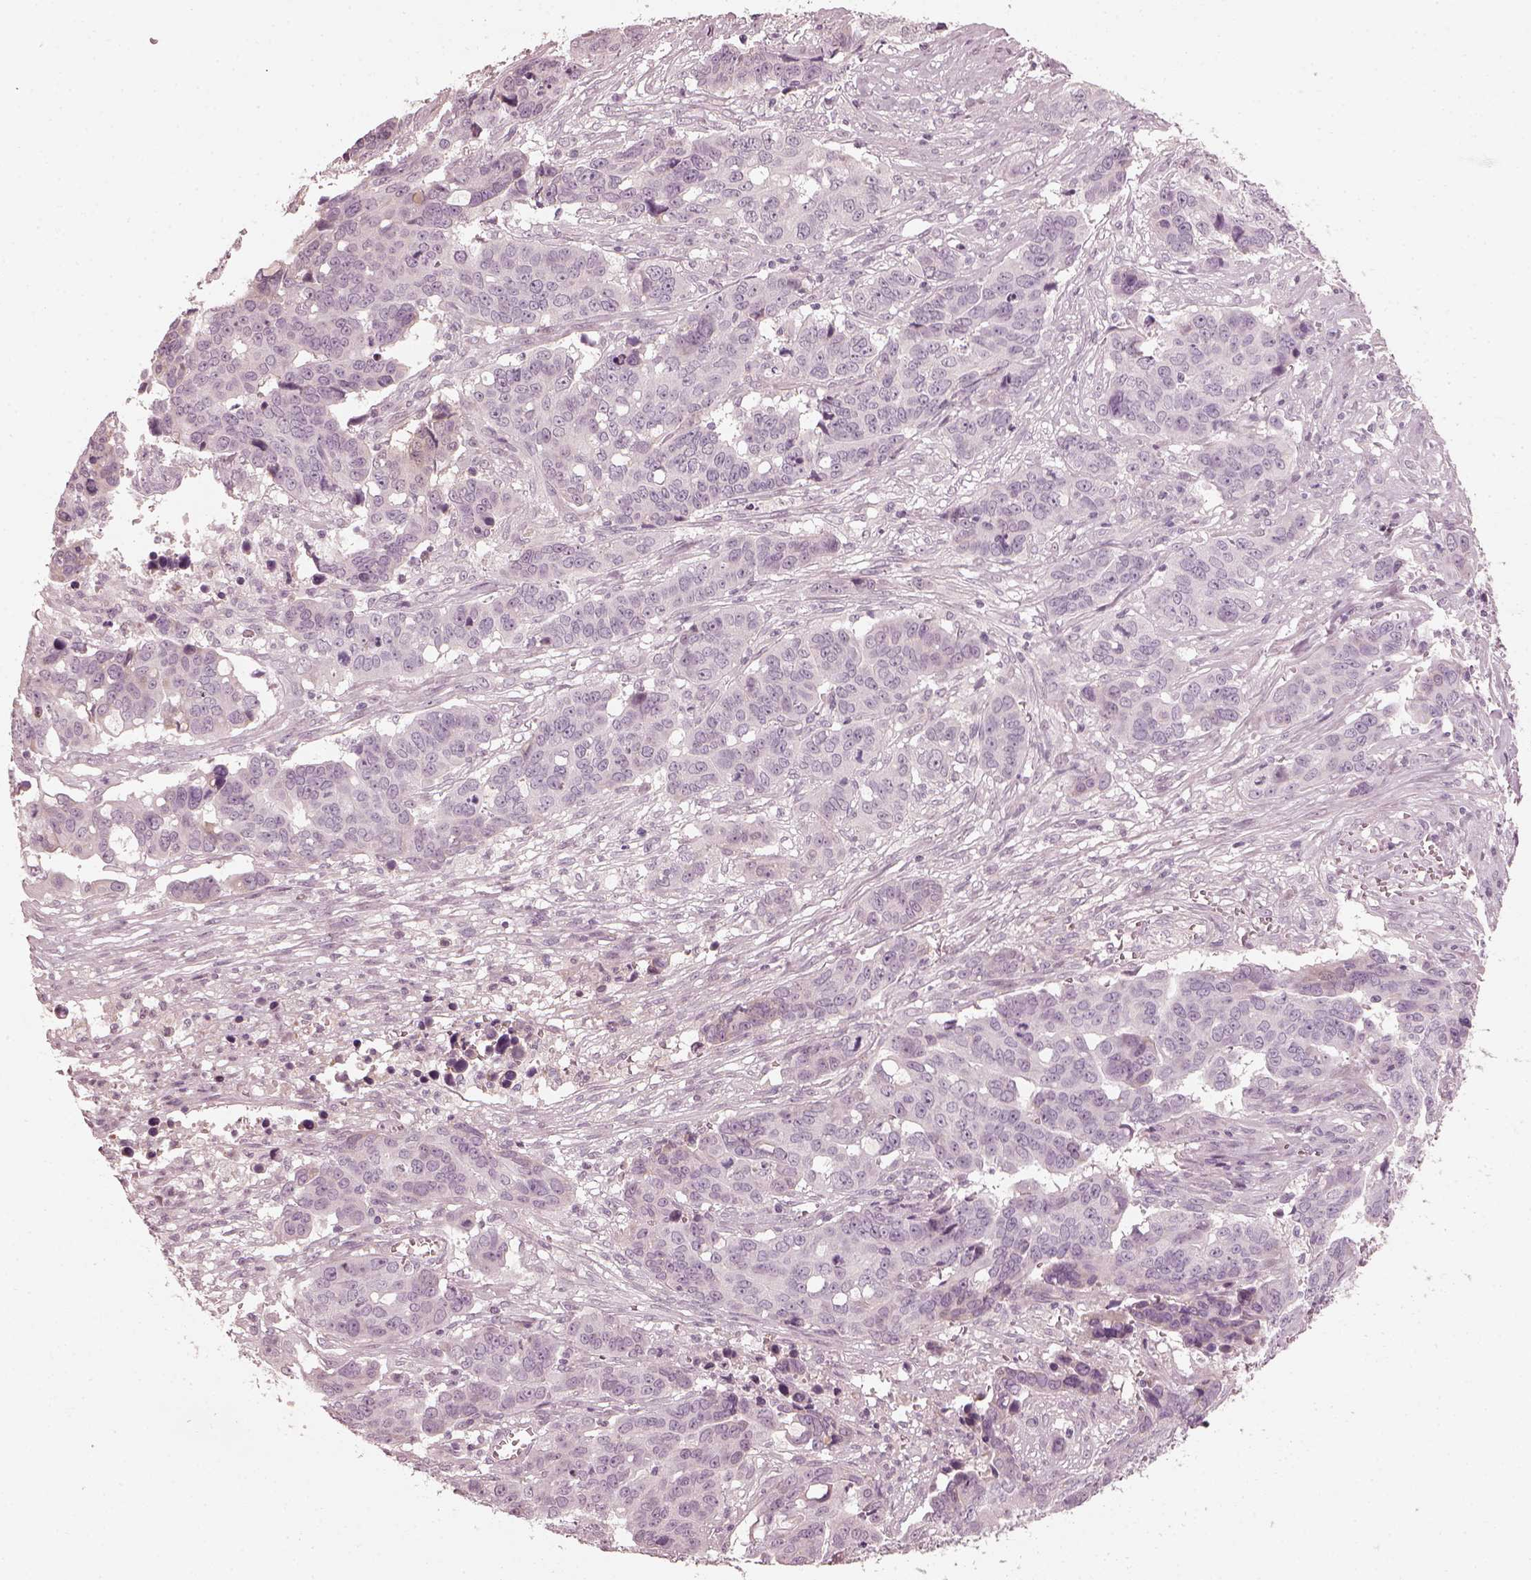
{"staining": {"intensity": "negative", "quantity": "none", "location": "none"}, "tissue": "ovarian cancer", "cell_type": "Tumor cells", "image_type": "cancer", "snomed": [{"axis": "morphology", "description": "Carcinoma, endometroid"}, {"axis": "topography", "description": "Ovary"}], "caption": "This is an immunohistochemistry (IHC) micrograph of human ovarian cancer. There is no staining in tumor cells.", "gene": "OPTC", "patient": {"sex": "female", "age": 78}}